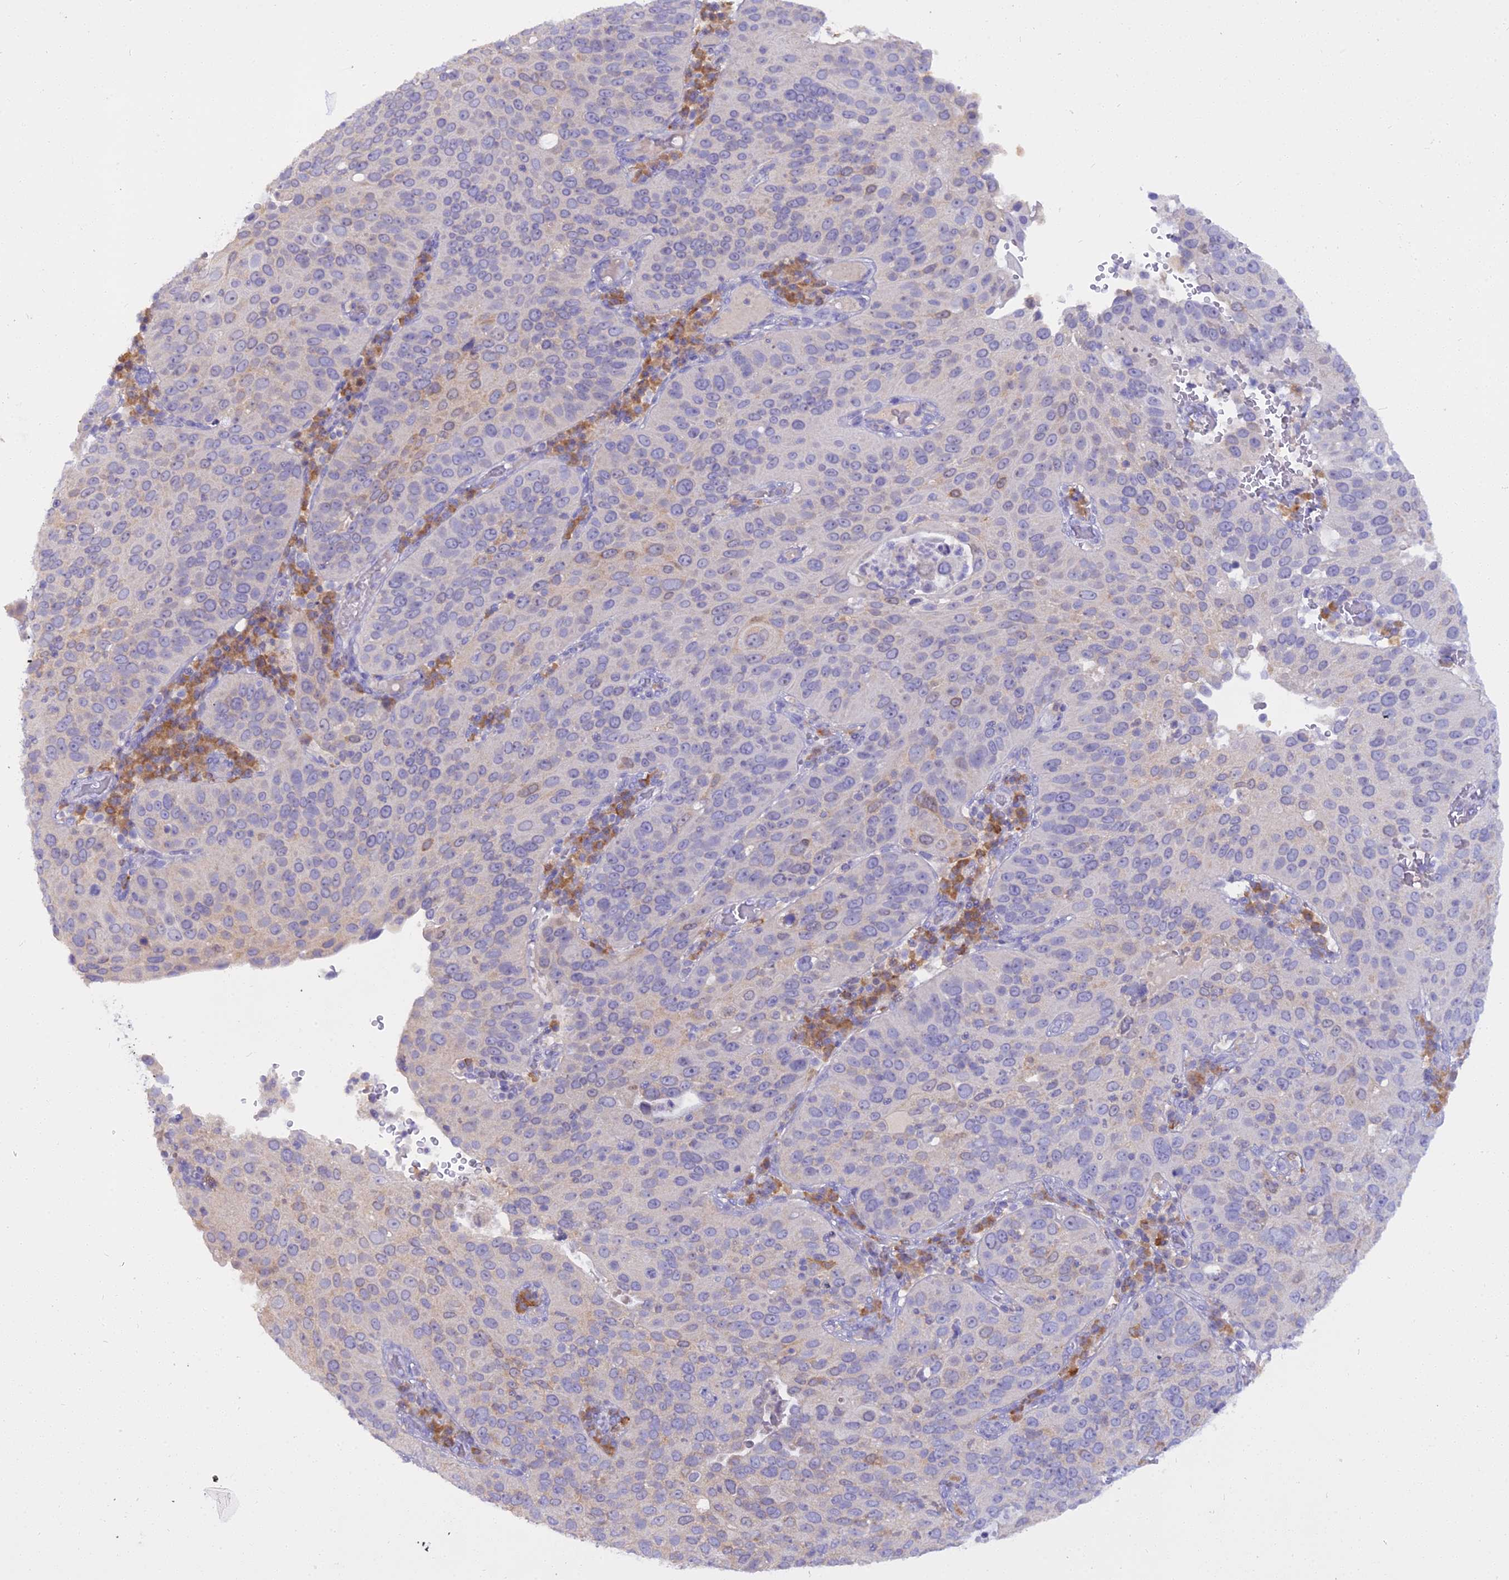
{"staining": {"intensity": "negative", "quantity": "none", "location": "none"}, "tissue": "cervical cancer", "cell_type": "Tumor cells", "image_type": "cancer", "snomed": [{"axis": "morphology", "description": "Squamous cell carcinoma, NOS"}, {"axis": "topography", "description": "Cervix"}], "caption": "Cervical squamous cell carcinoma was stained to show a protein in brown. There is no significant expression in tumor cells.", "gene": "BLNK", "patient": {"sex": "female", "age": 36}}